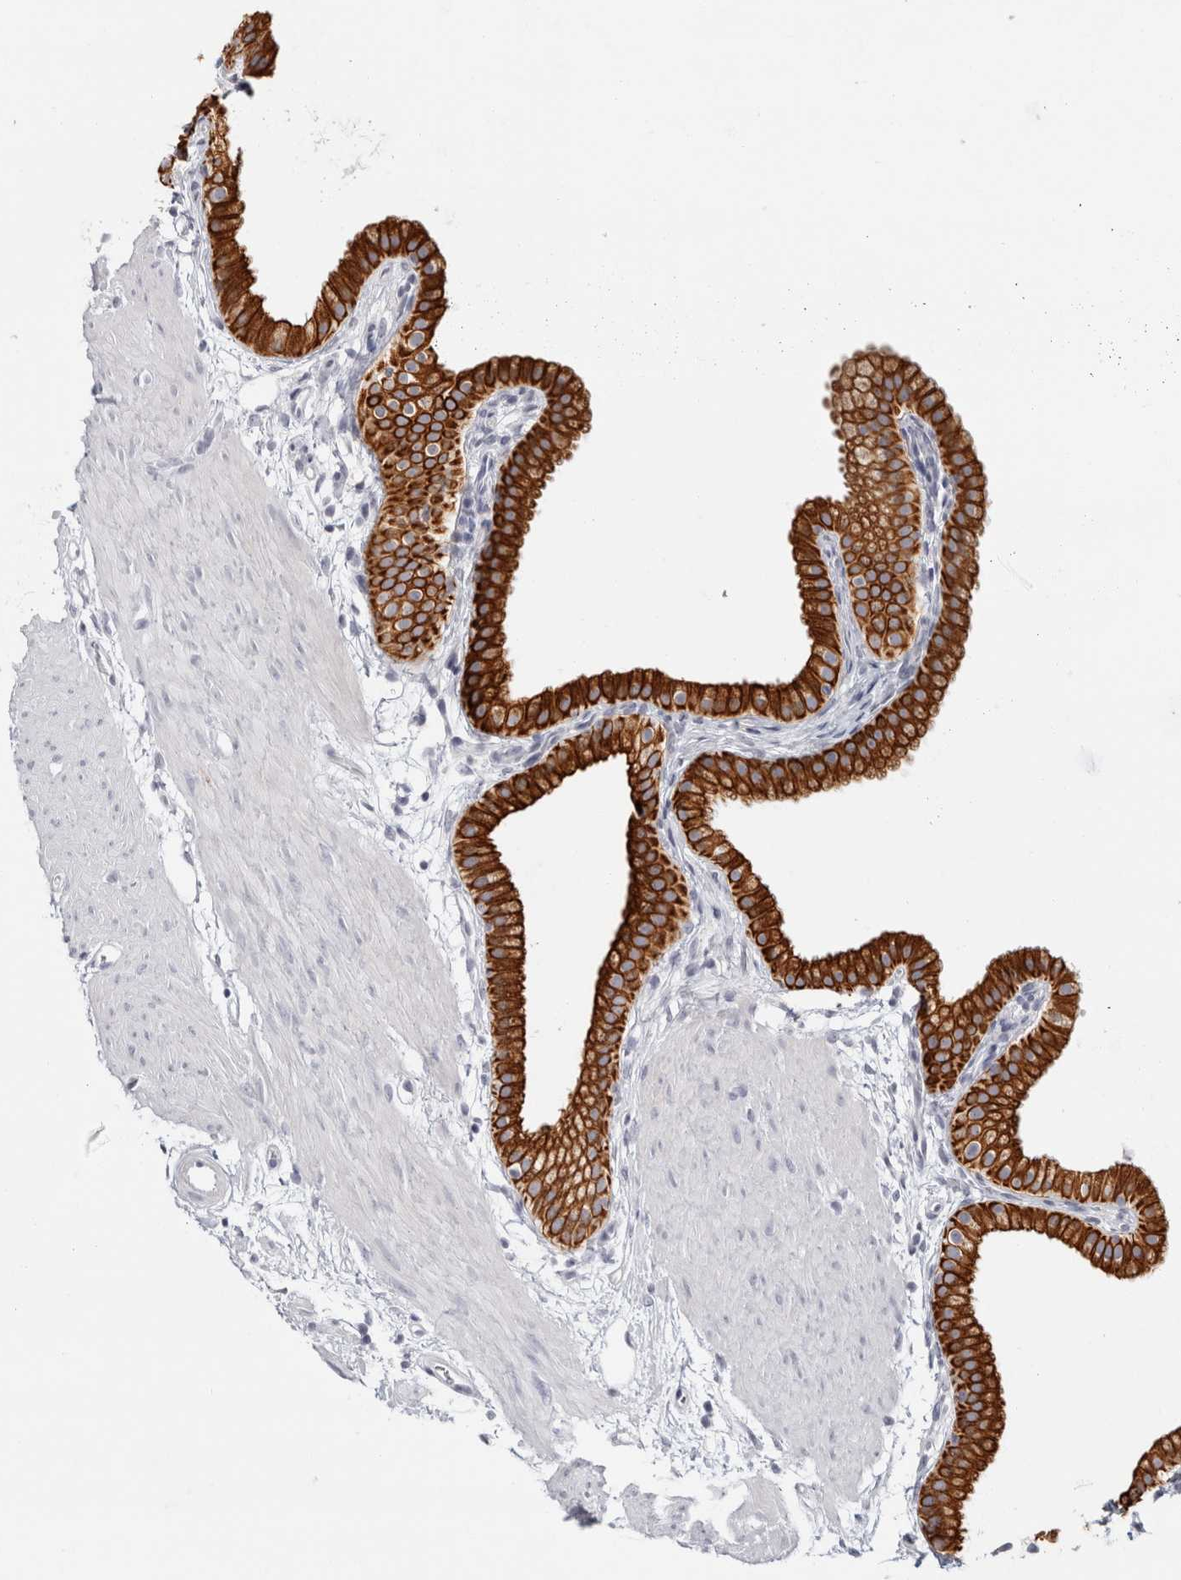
{"staining": {"intensity": "strong", "quantity": ">75%", "location": "cytoplasmic/membranous"}, "tissue": "gallbladder", "cell_type": "Glandular cells", "image_type": "normal", "snomed": [{"axis": "morphology", "description": "Normal tissue, NOS"}, {"axis": "topography", "description": "Gallbladder"}], "caption": "Benign gallbladder shows strong cytoplasmic/membranous positivity in about >75% of glandular cells, visualized by immunohistochemistry. The protein of interest is stained brown, and the nuclei are stained in blue (DAB IHC with brightfield microscopy, high magnification).", "gene": "RPH3AL", "patient": {"sex": "female", "age": 64}}